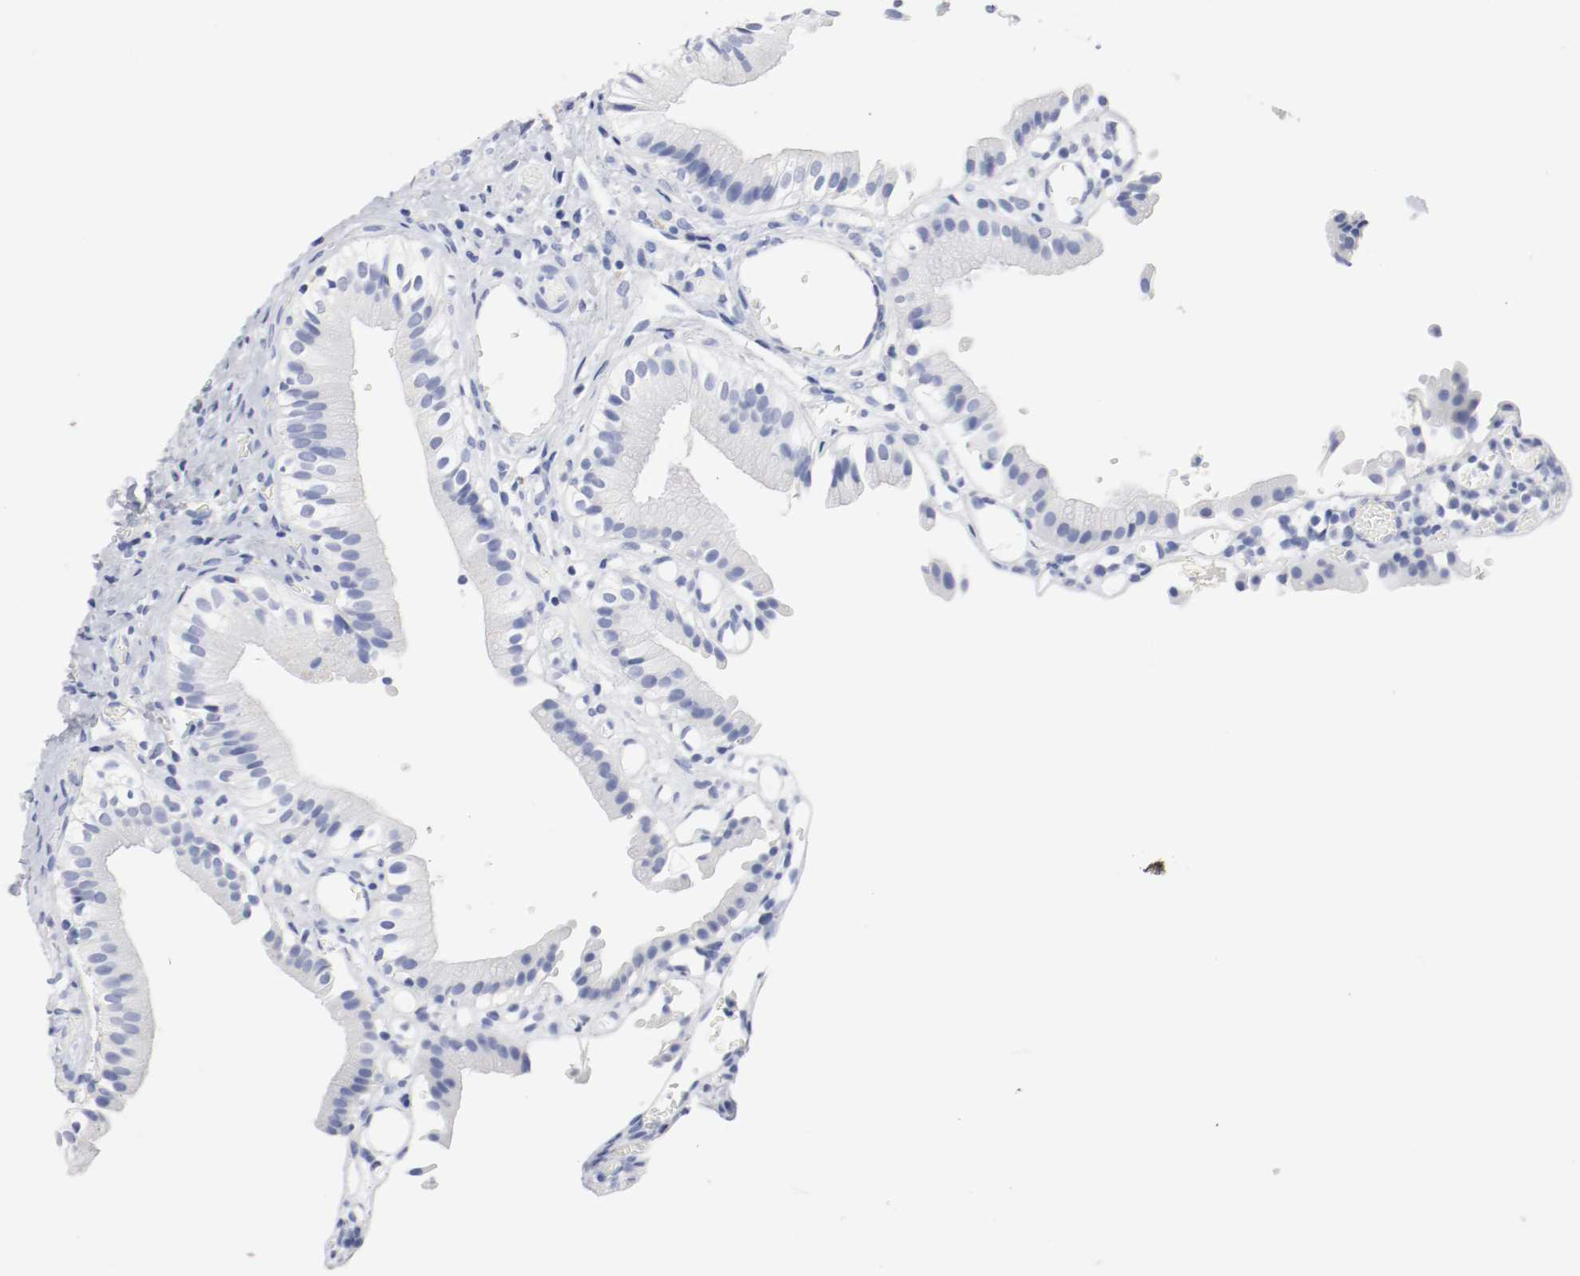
{"staining": {"intensity": "negative", "quantity": "none", "location": "none"}, "tissue": "gallbladder", "cell_type": "Glandular cells", "image_type": "normal", "snomed": [{"axis": "morphology", "description": "Normal tissue, NOS"}, {"axis": "topography", "description": "Gallbladder"}], "caption": "There is no significant positivity in glandular cells of gallbladder. (Immunohistochemistry, brightfield microscopy, high magnification).", "gene": "GAD1", "patient": {"sex": "male", "age": 65}}